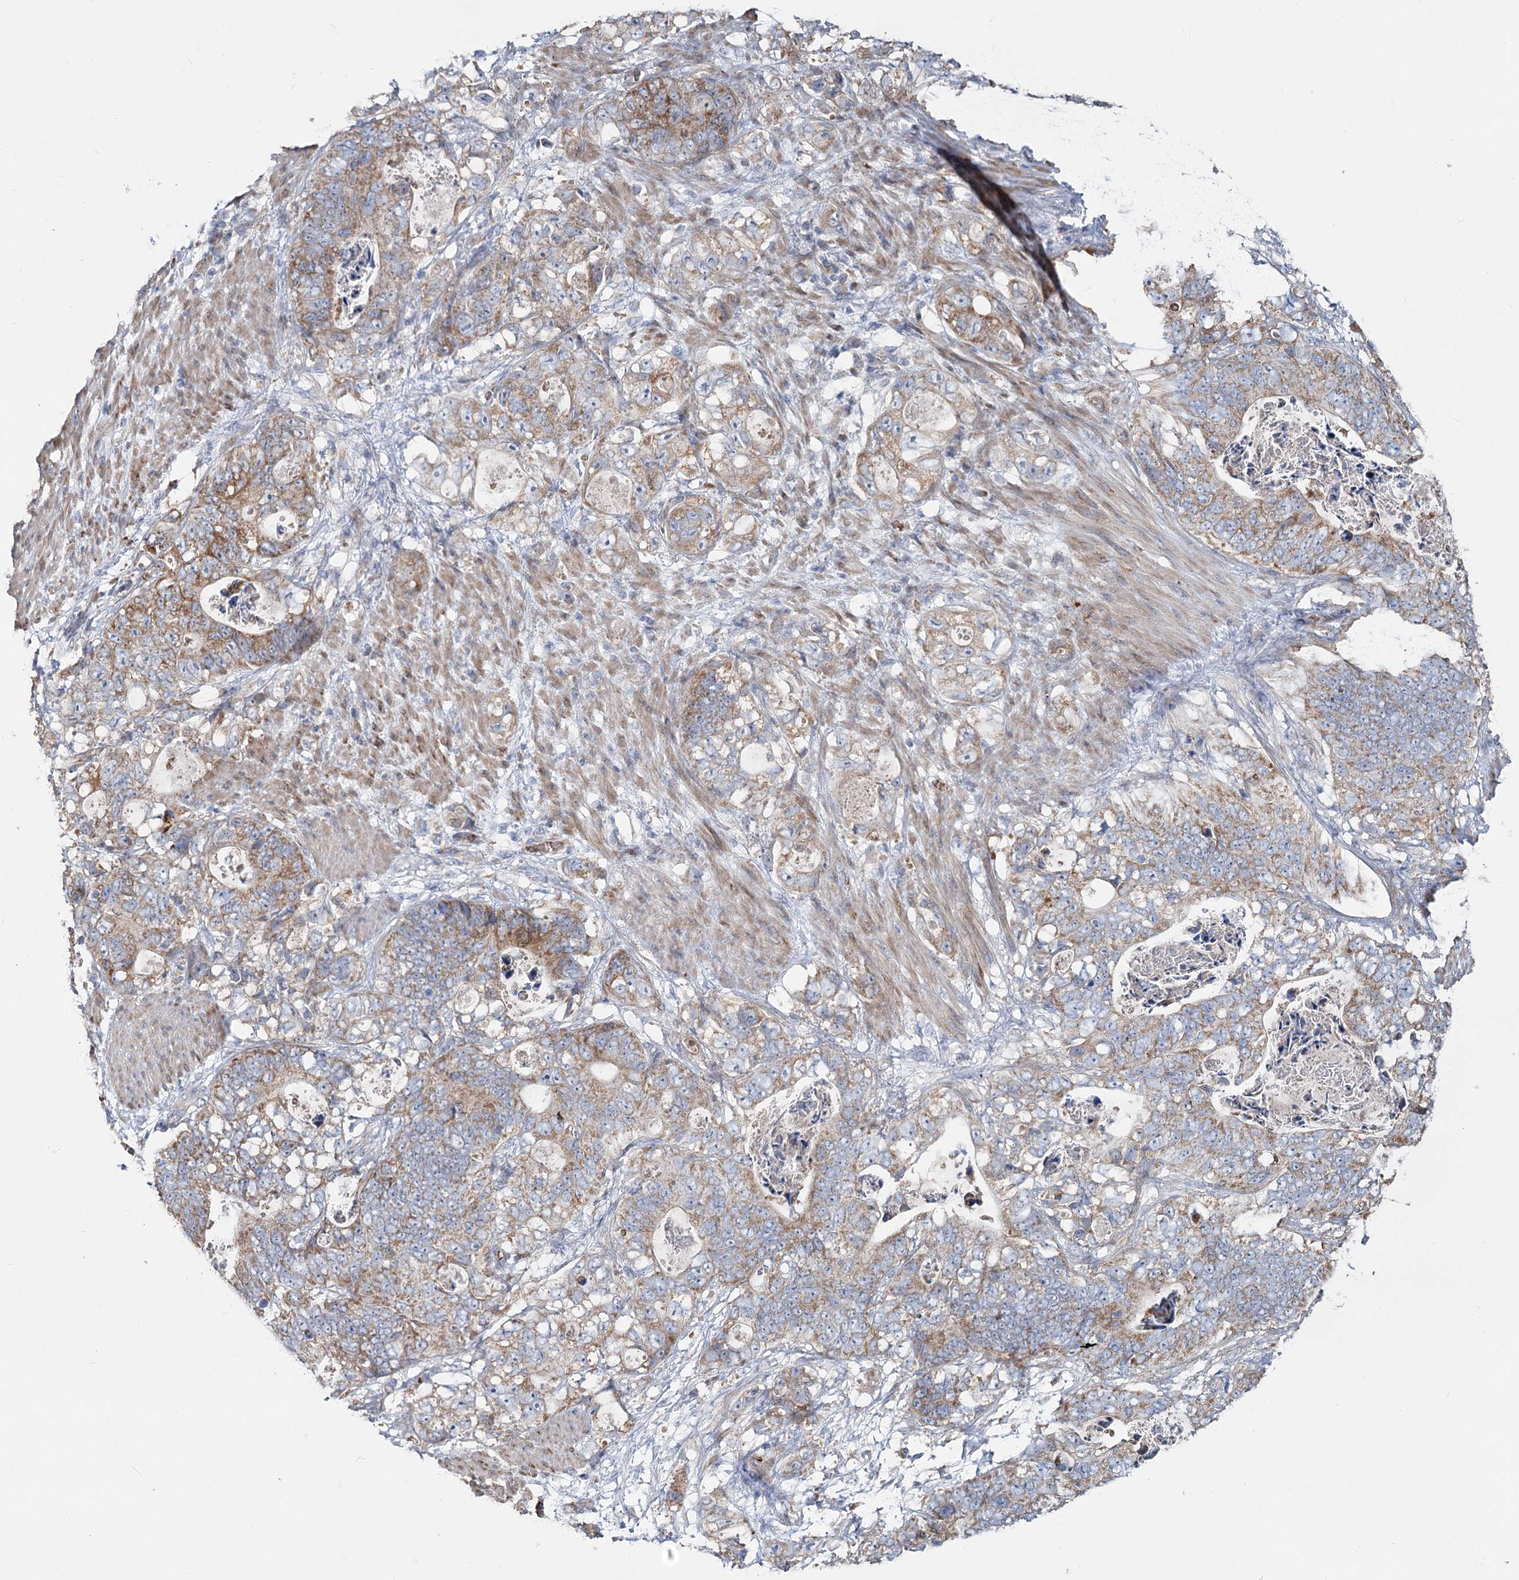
{"staining": {"intensity": "moderate", "quantity": ">75%", "location": "cytoplasmic/membranous"}, "tissue": "stomach cancer", "cell_type": "Tumor cells", "image_type": "cancer", "snomed": [{"axis": "morphology", "description": "Normal tissue, NOS"}, {"axis": "morphology", "description": "Adenocarcinoma, NOS"}, {"axis": "topography", "description": "Stomach"}], "caption": "DAB immunohistochemical staining of human stomach cancer shows moderate cytoplasmic/membranous protein expression in about >75% of tumor cells.", "gene": "CIB4", "patient": {"sex": "female", "age": 89}}